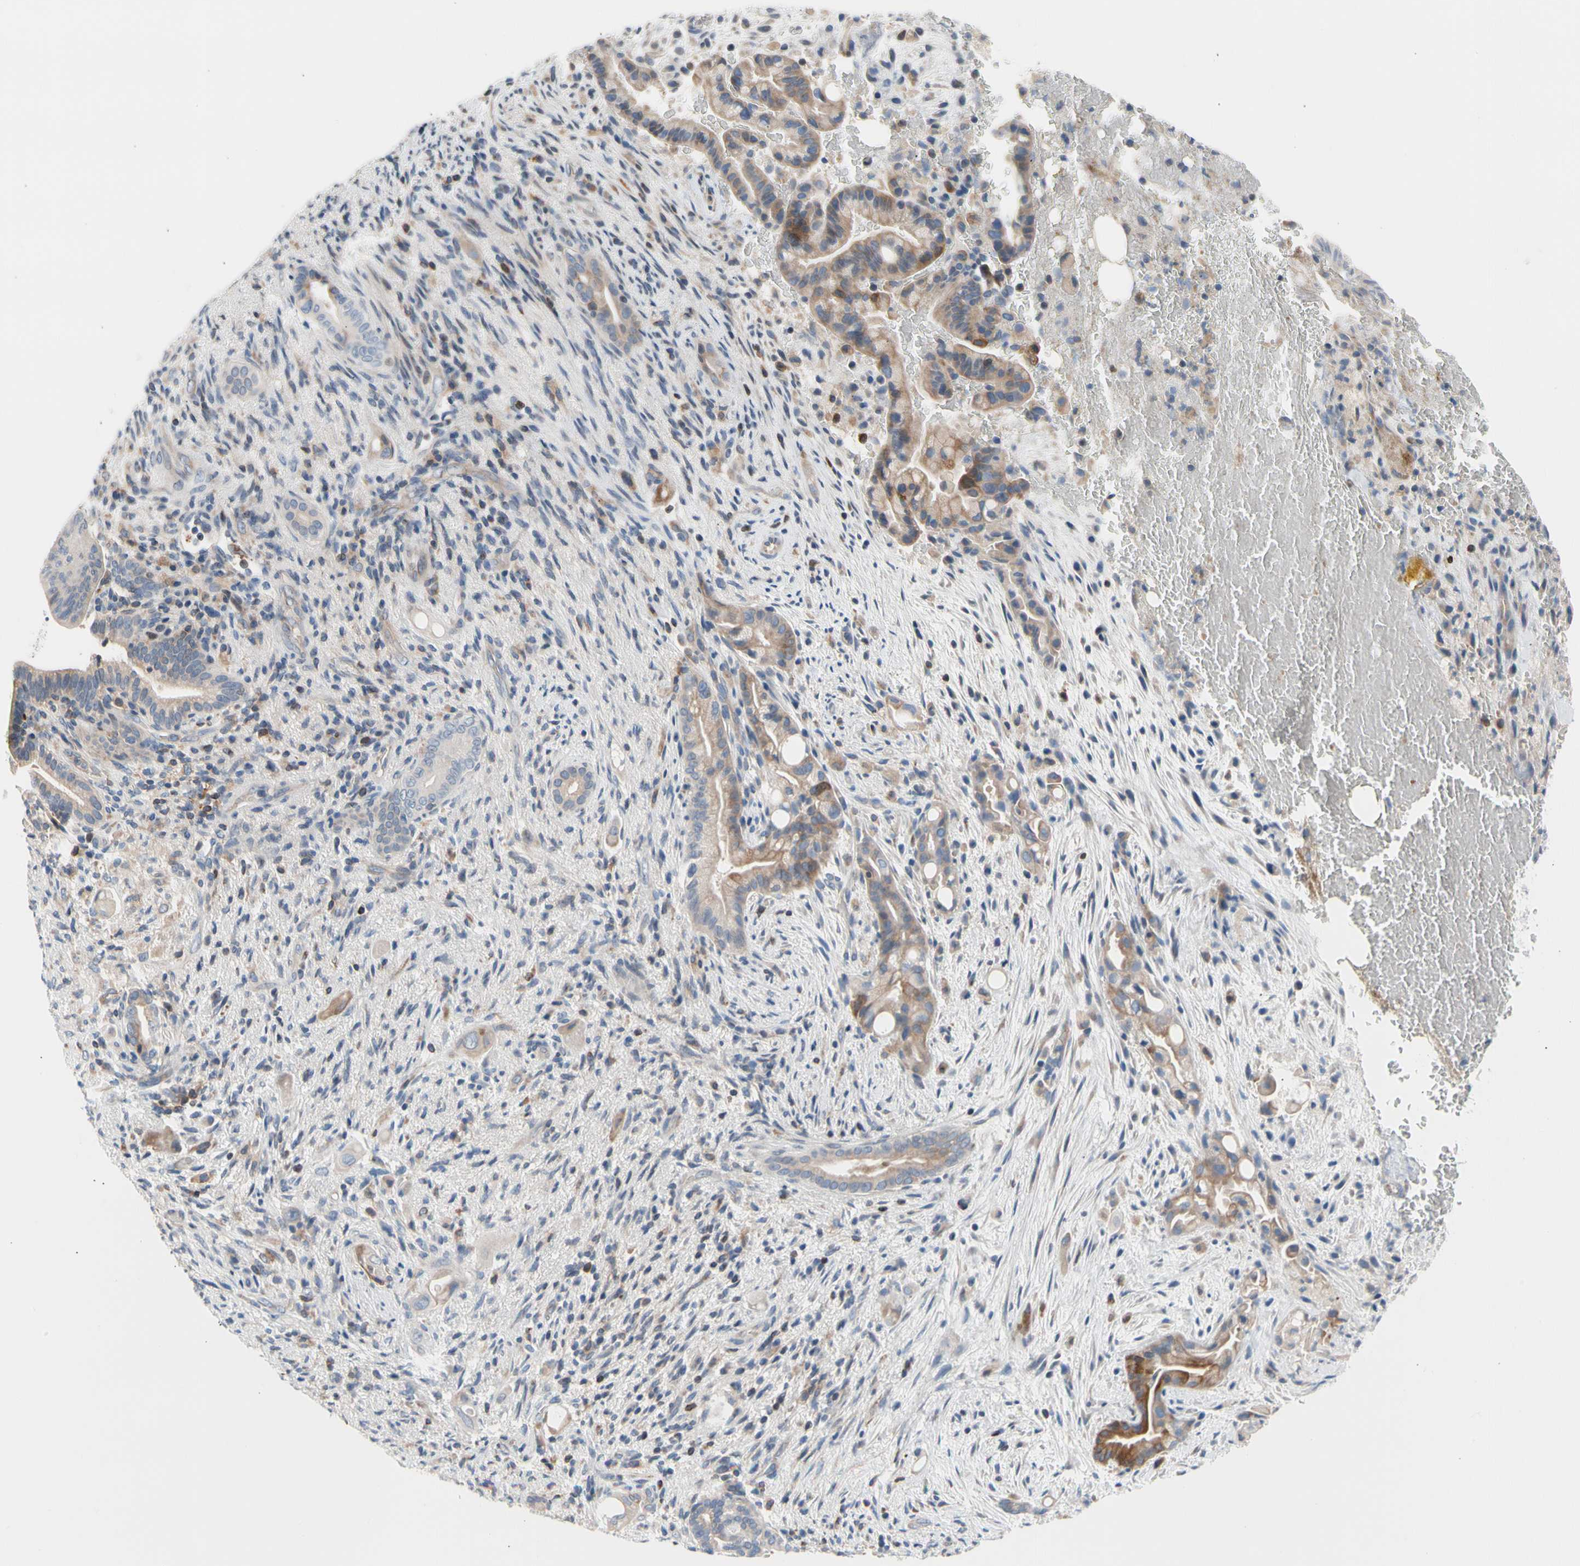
{"staining": {"intensity": "weak", "quantity": ">75%", "location": "cytoplasmic/membranous"}, "tissue": "liver cancer", "cell_type": "Tumor cells", "image_type": "cancer", "snomed": [{"axis": "morphology", "description": "Cholangiocarcinoma"}, {"axis": "topography", "description": "Liver"}], "caption": "High-power microscopy captured an immunohistochemistry photomicrograph of cholangiocarcinoma (liver), revealing weak cytoplasmic/membranous staining in about >75% of tumor cells.", "gene": "MAP3K3", "patient": {"sex": "female", "age": 68}}